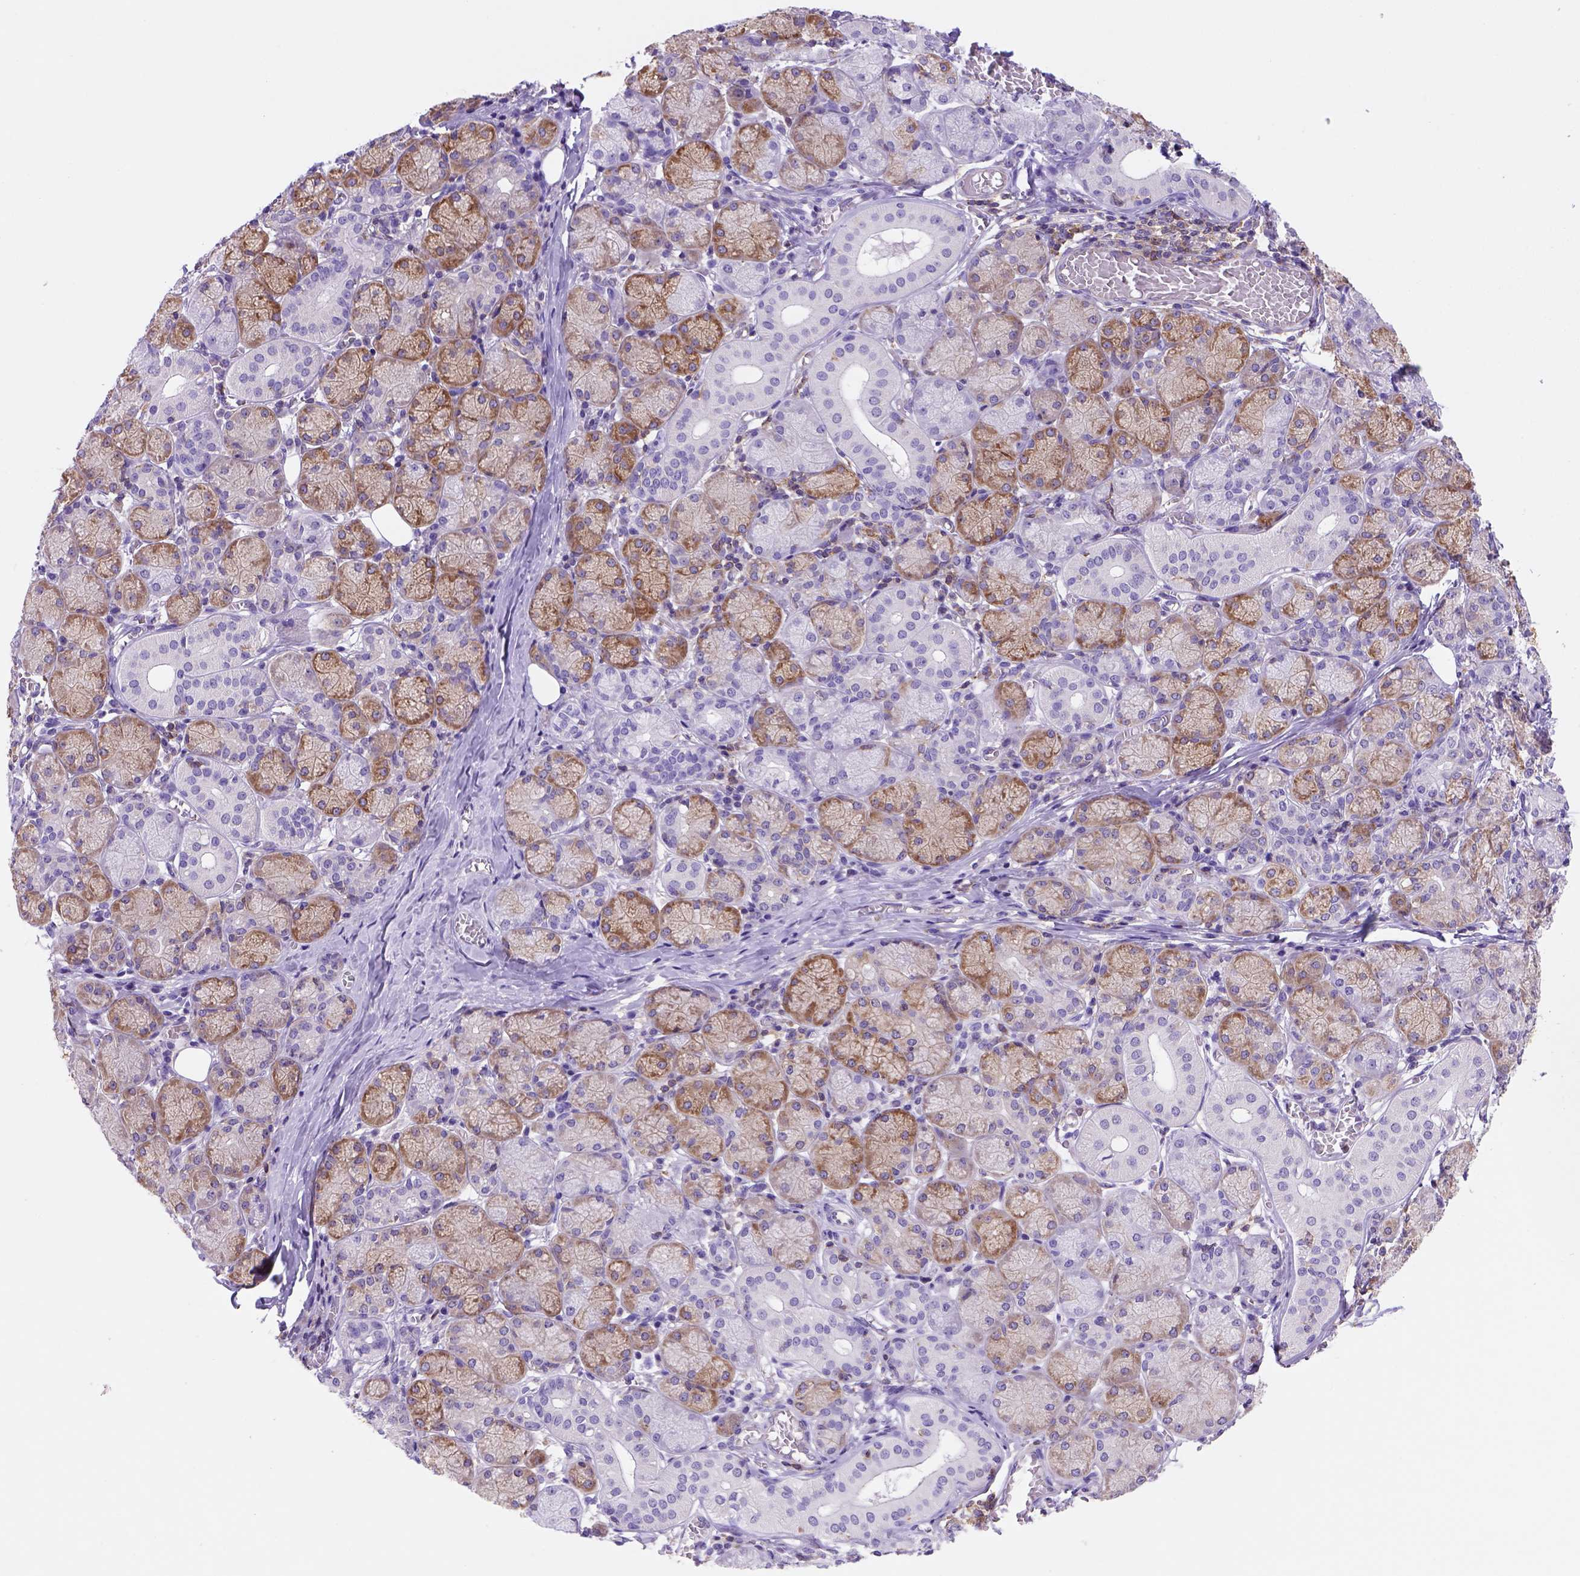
{"staining": {"intensity": "moderate", "quantity": "25%-75%", "location": "cytoplasmic/membranous"}, "tissue": "salivary gland", "cell_type": "Glandular cells", "image_type": "normal", "snomed": [{"axis": "morphology", "description": "Normal tissue, NOS"}, {"axis": "topography", "description": "Salivary gland"}, {"axis": "topography", "description": "Peripheral nerve tissue"}], "caption": "A high-resolution image shows immunohistochemistry staining of benign salivary gland, which displays moderate cytoplasmic/membranous staining in about 25%-75% of glandular cells. The protein of interest is shown in brown color, while the nuclei are stained blue.", "gene": "INPP5D", "patient": {"sex": "female", "age": 24}}